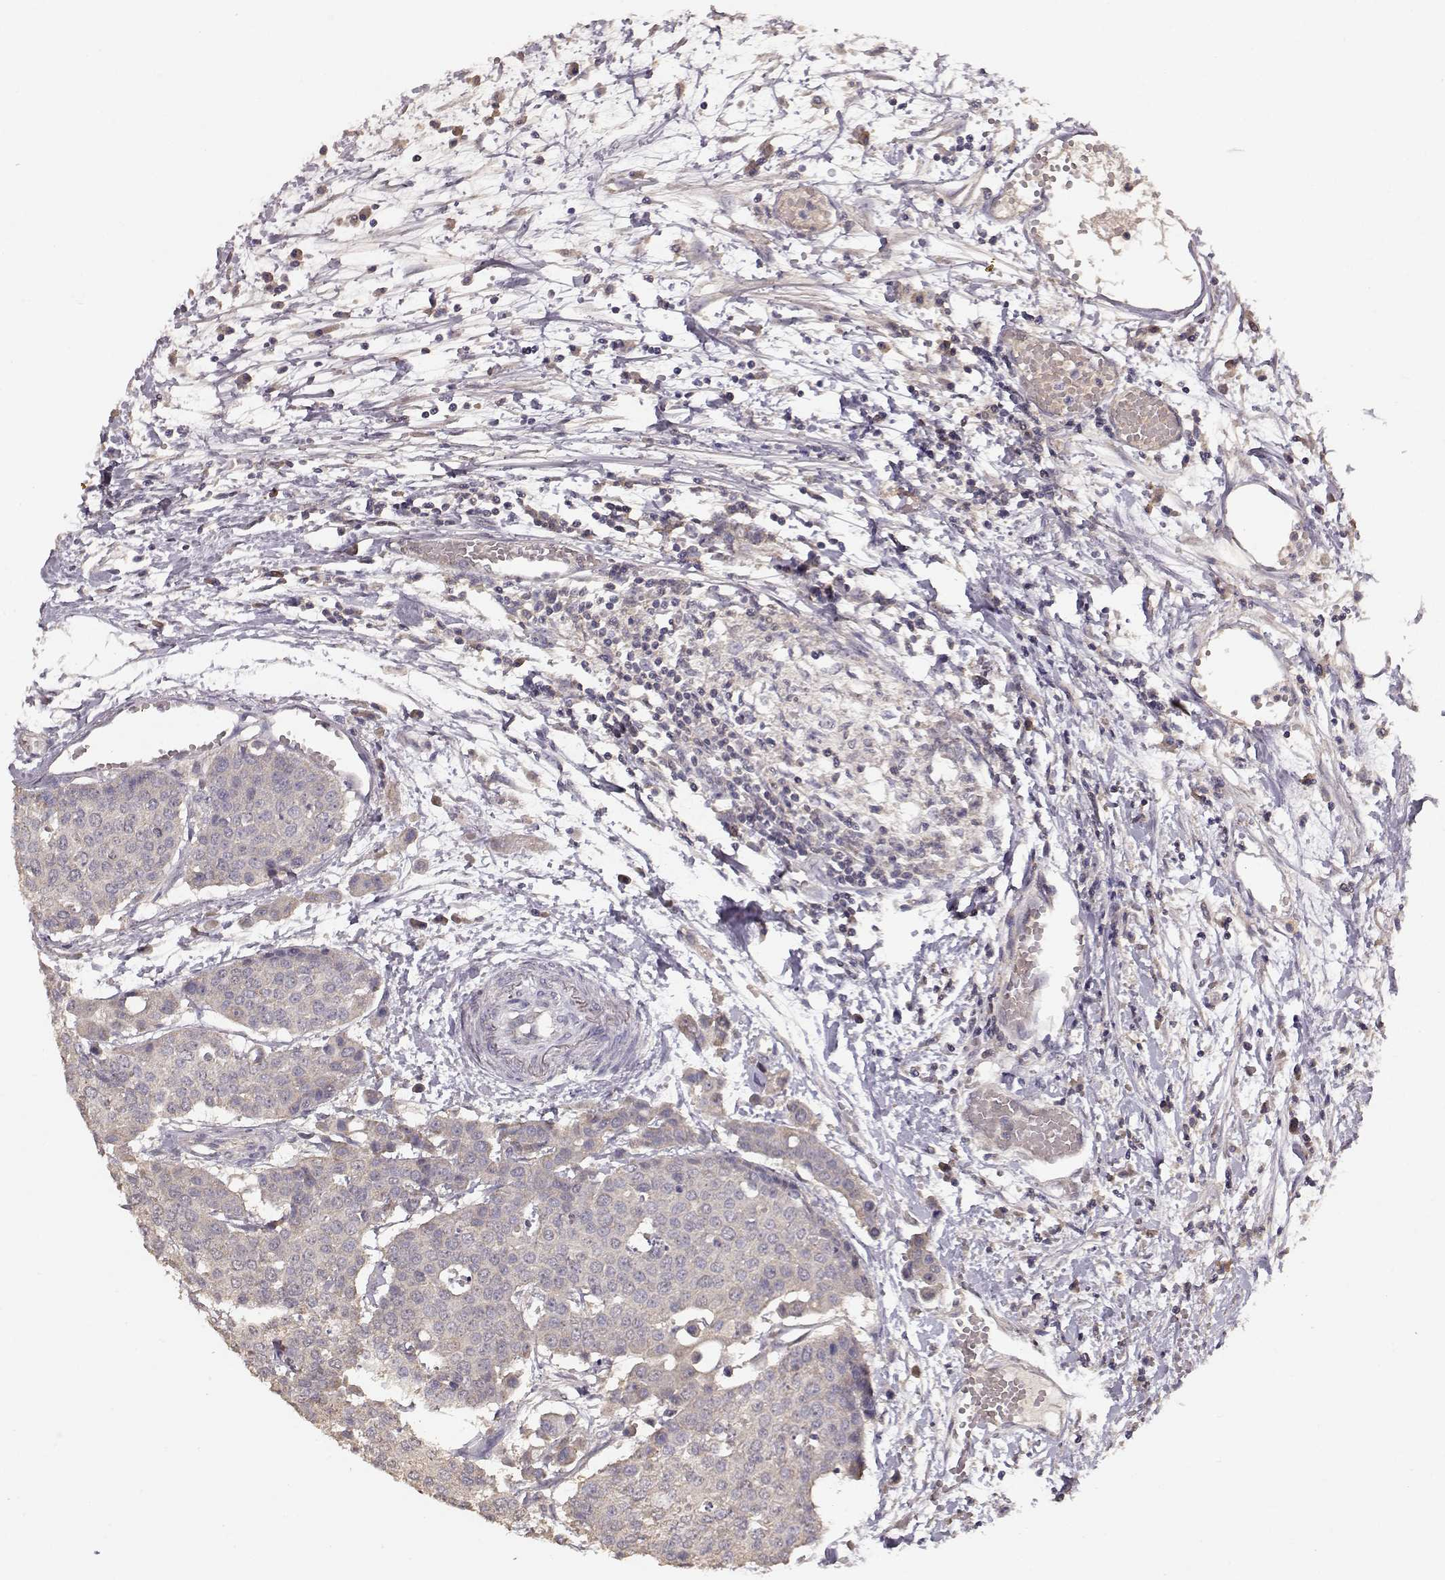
{"staining": {"intensity": "negative", "quantity": "none", "location": "none"}, "tissue": "carcinoid", "cell_type": "Tumor cells", "image_type": "cancer", "snomed": [{"axis": "morphology", "description": "Carcinoid, malignant, NOS"}, {"axis": "topography", "description": "Colon"}], "caption": "IHC image of neoplastic tissue: malignant carcinoid stained with DAB demonstrates no significant protein staining in tumor cells.", "gene": "PMCH", "patient": {"sex": "male", "age": 81}}